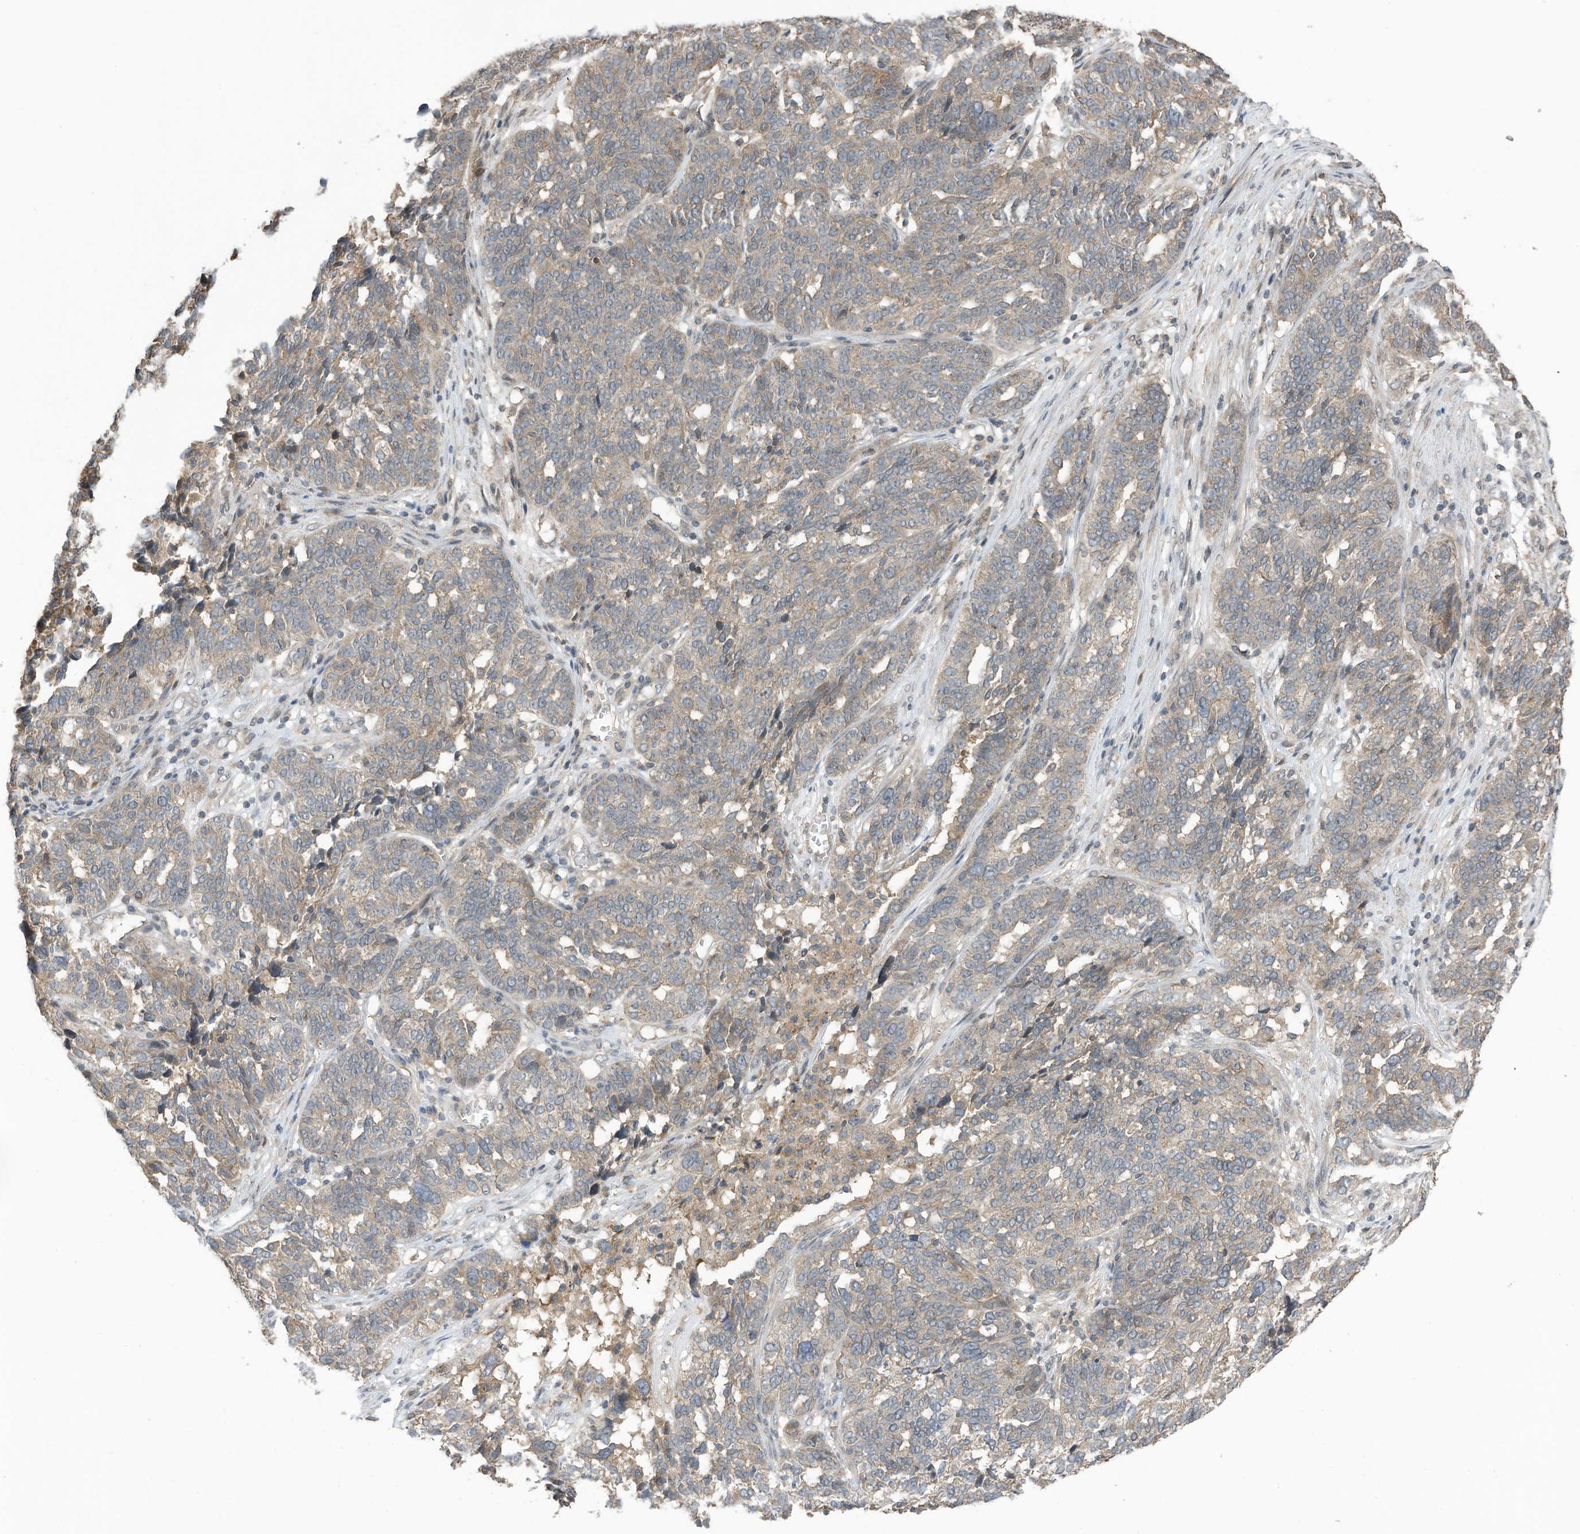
{"staining": {"intensity": "weak", "quantity": "25%-75%", "location": "cytoplasmic/membranous"}, "tissue": "ovarian cancer", "cell_type": "Tumor cells", "image_type": "cancer", "snomed": [{"axis": "morphology", "description": "Cystadenocarcinoma, serous, NOS"}, {"axis": "topography", "description": "Ovary"}], "caption": "The immunohistochemical stain highlights weak cytoplasmic/membranous staining in tumor cells of ovarian serous cystadenocarcinoma tissue.", "gene": "REC8", "patient": {"sex": "female", "age": 59}}